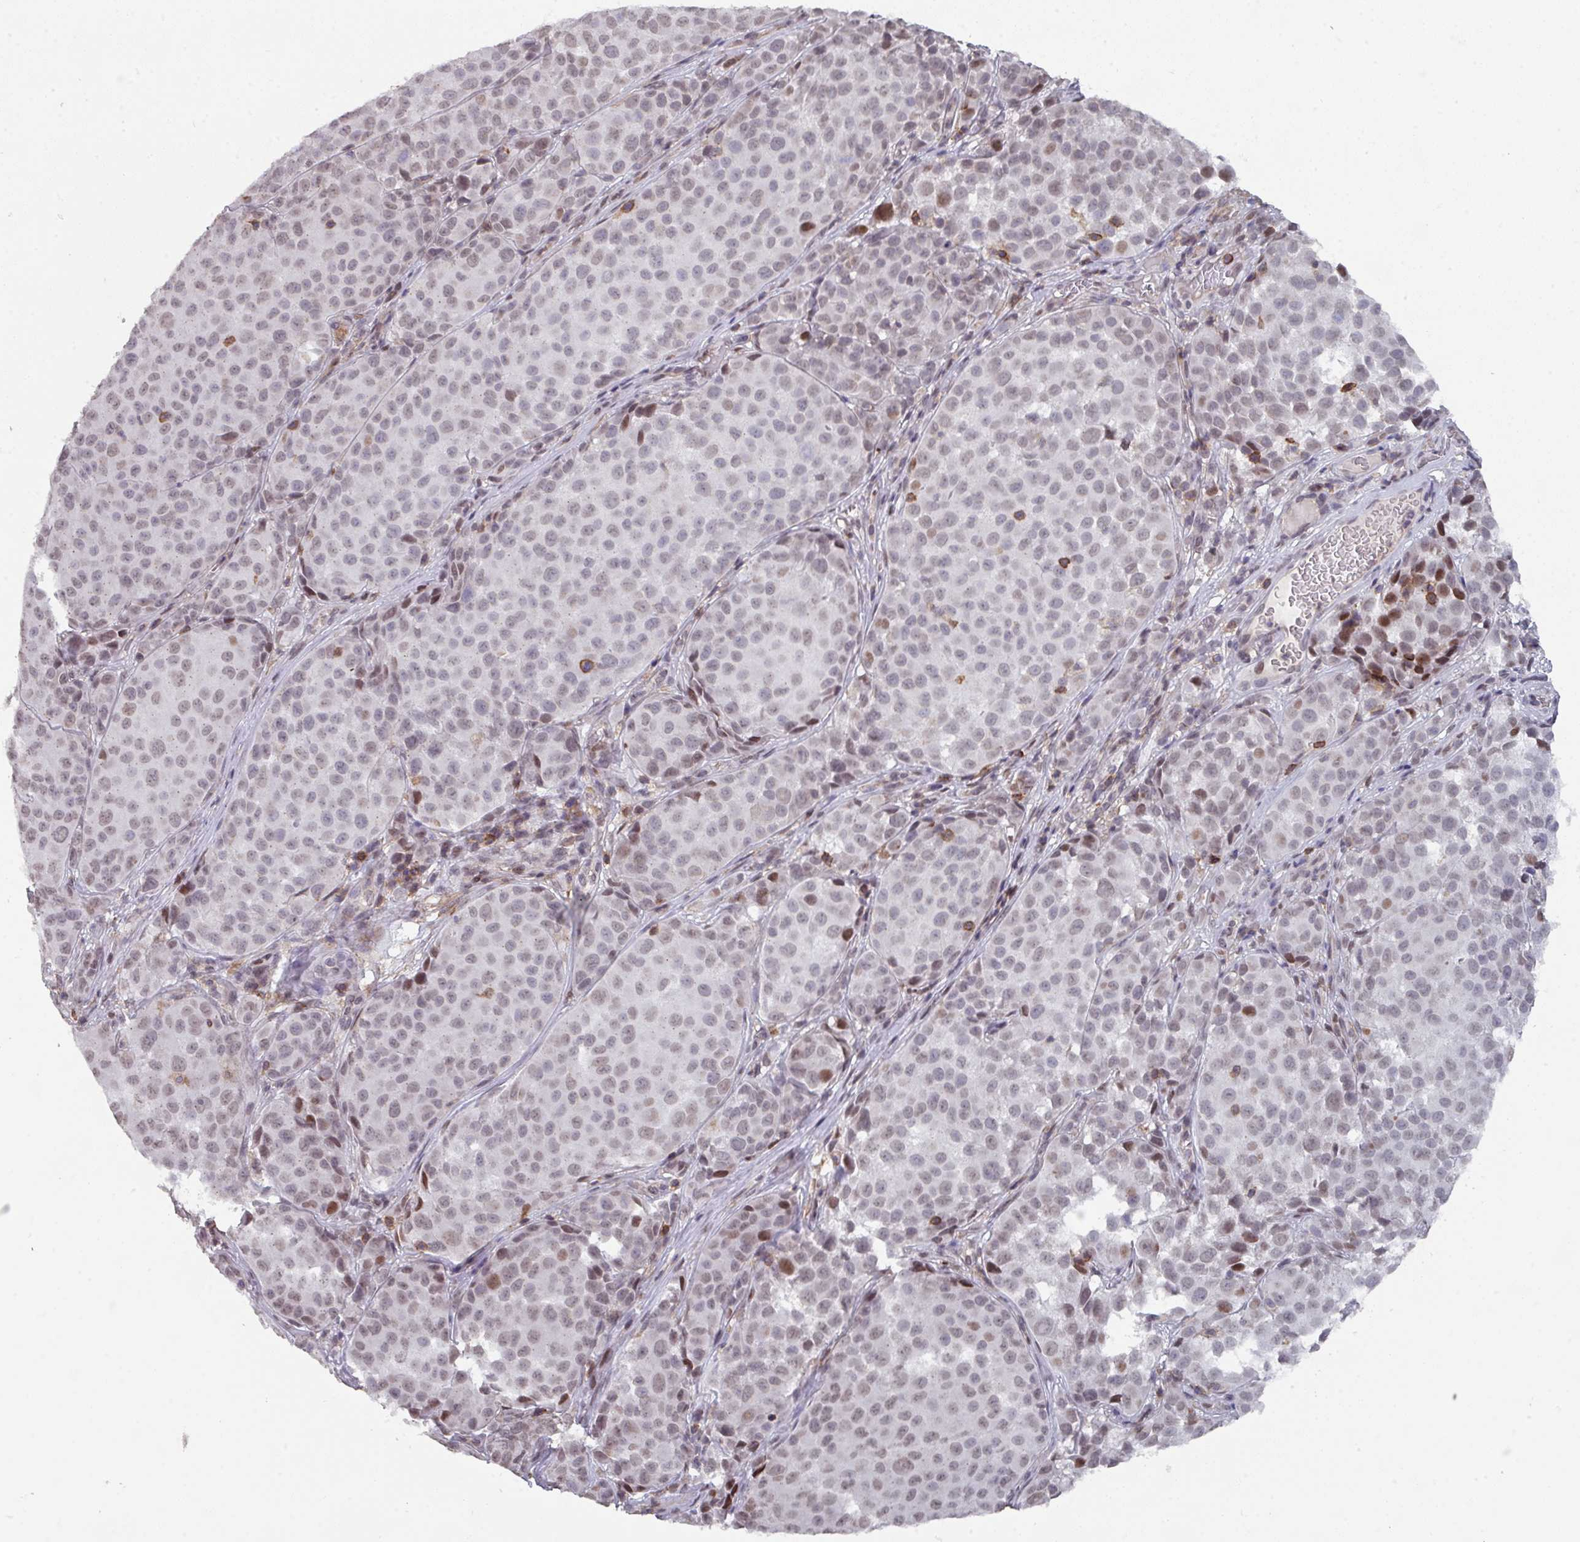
{"staining": {"intensity": "weak", "quantity": ">75%", "location": "nuclear"}, "tissue": "melanoma", "cell_type": "Tumor cells", "image_type": "cancer", "snomed": [{"axis": "morphology", "description": "Malignant melanoma, NOS"}, {"axis": "topography", "description": "Skin"}], "caption": "Human melanoma stained with a brown dye reveals weak nuclear positive positivity in approximately >75% of tumor cells.", "gene": "RASAL3", "patient": {"sex": "male", "age": 64}}